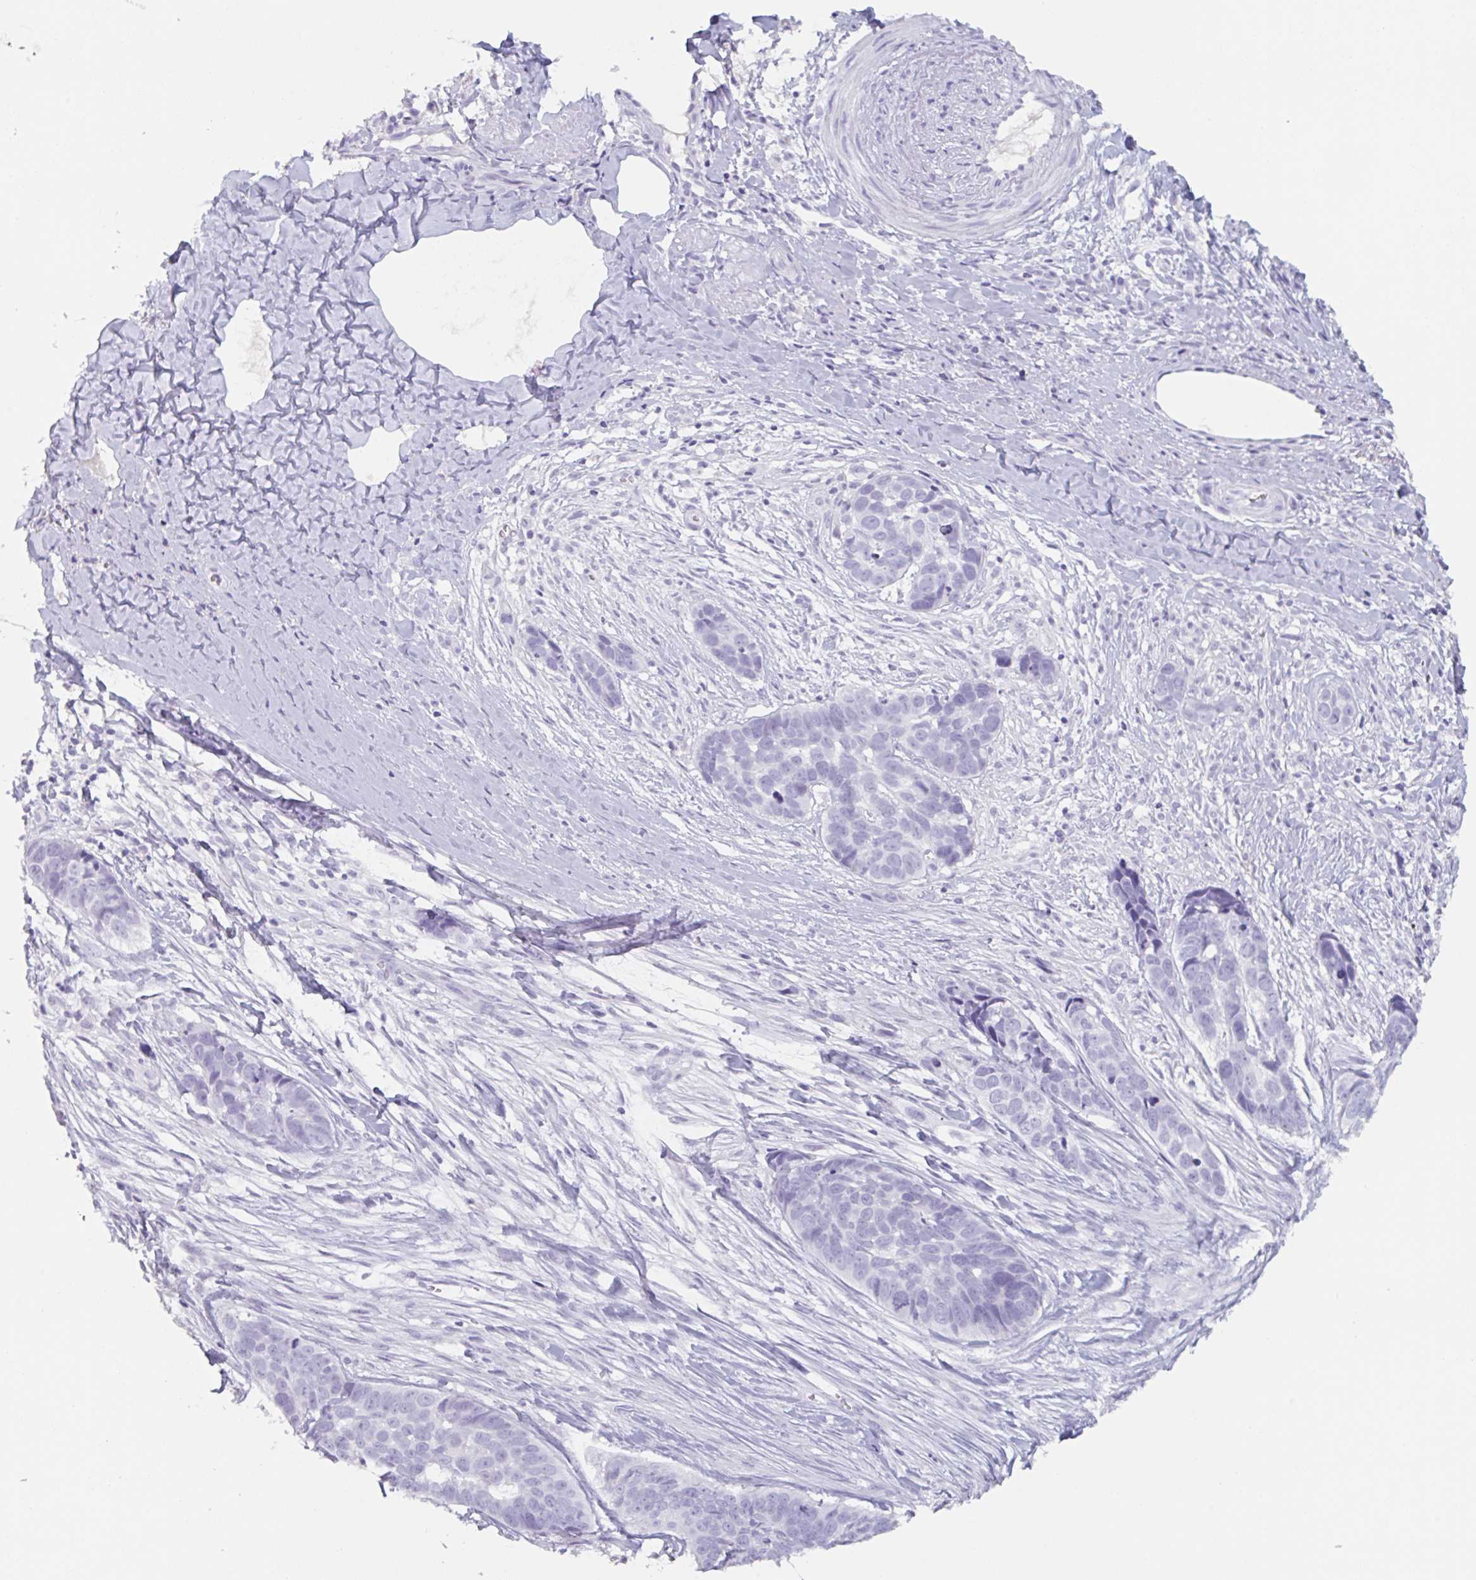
{"staining": {"intensity": "negative", "quantity": "none", "location": "none"}, "tissue": "skin cancer", "cell_type": "Tumor cells", "image_type": "cancer", "snomed": [{"axis": "morphology", "description": "Basal cell carcinoma"}, {"axis": "topography", "description": "Skin"}], "caption": "The histopathology image displays no significant staining in tumor cells of skin cancer (basal cell carcinoma).", "gene": "EMC4", "patient": {"sex": "female", "age": 82}}